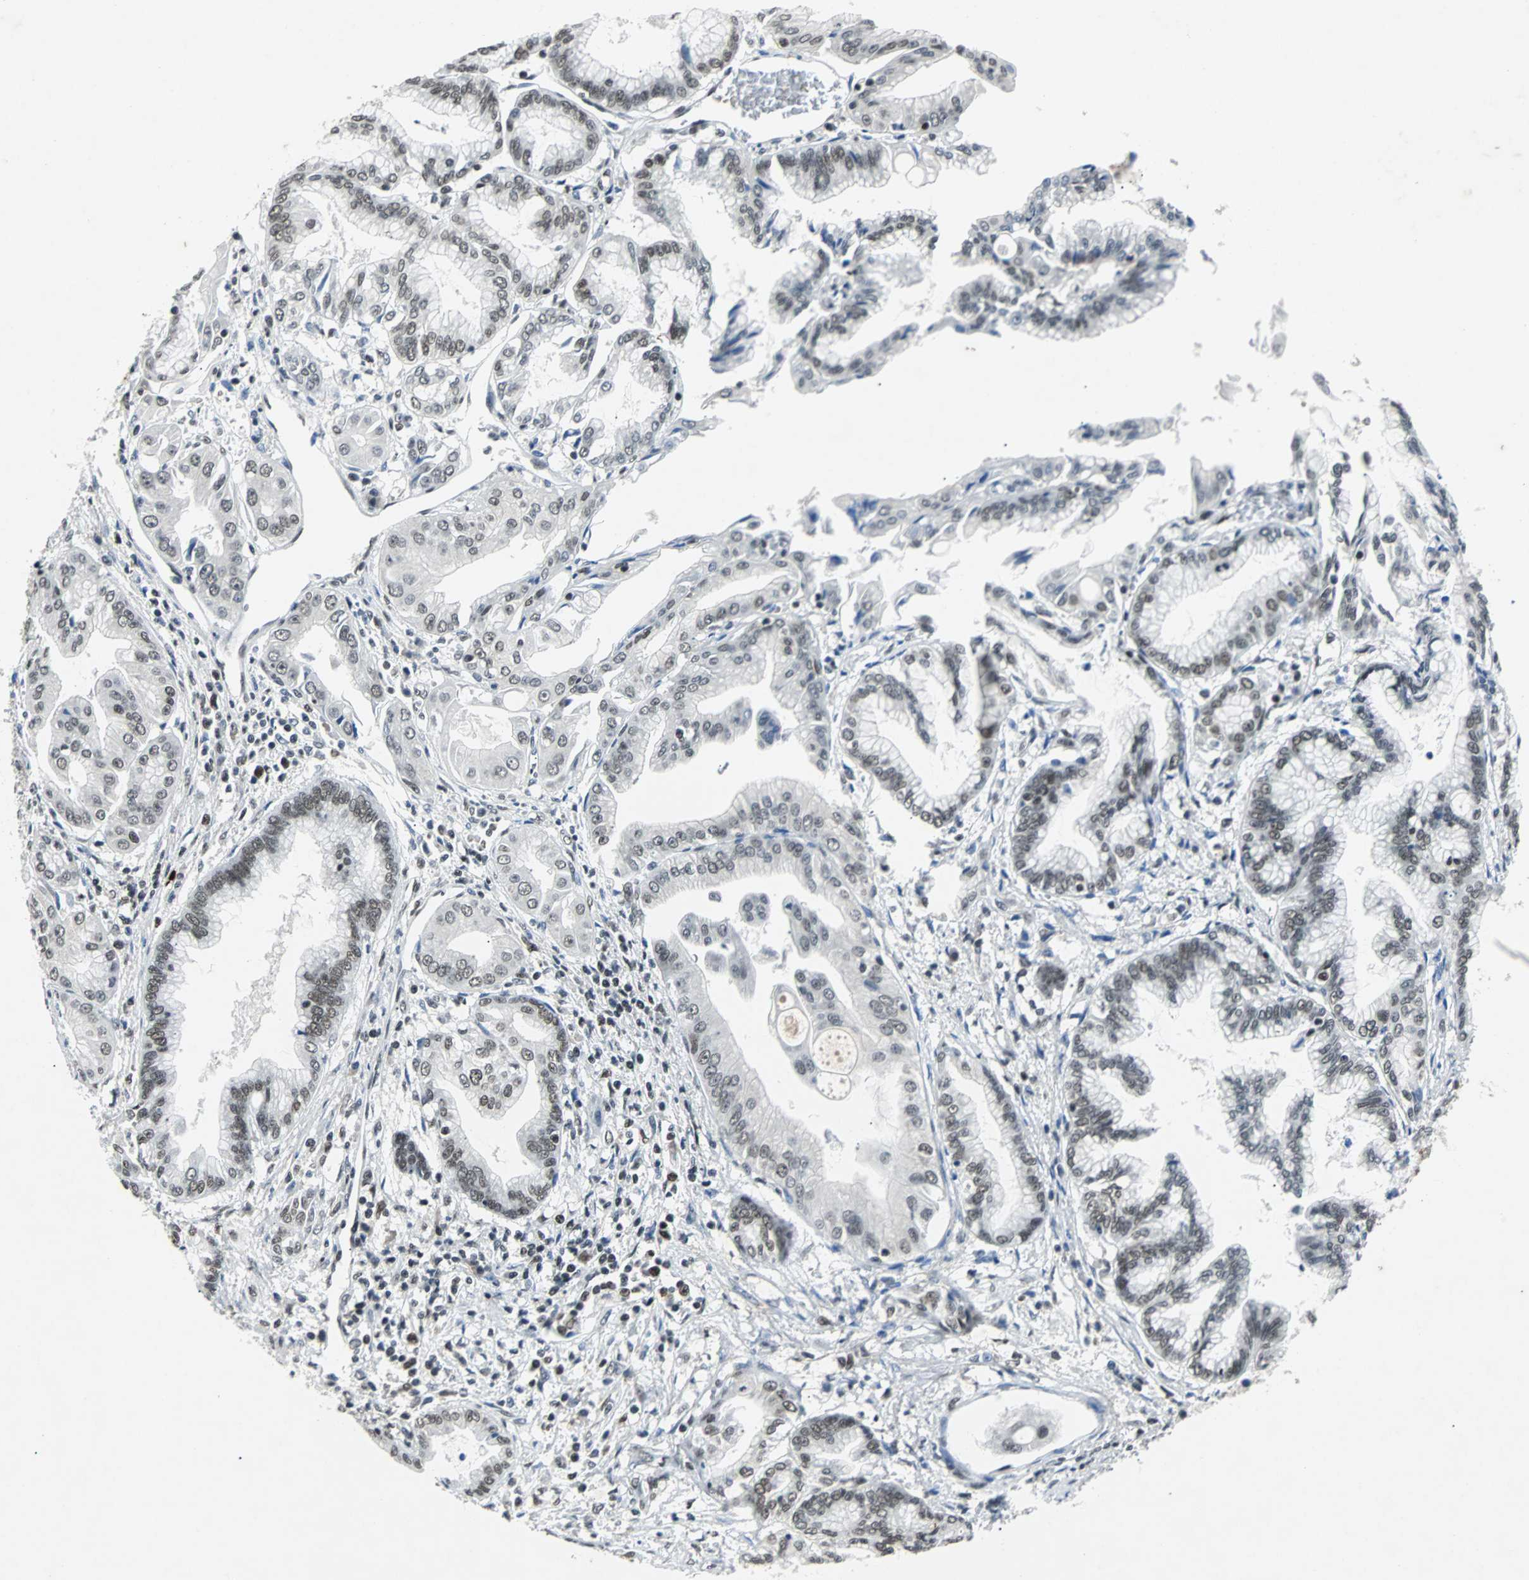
{"staining": {"intensity": "moderate", "quantity": ">75%", "location": "nuclear"}, "tissue": "pancreatic cancer", "cell_type": "Tumor cells", "image_type": "cancer", "snomed": [{"axis": "morphology", "description": "Adenocarcinoma, NOS"}, {"axis": "topography", "description": "Pancreas"}], "caption": "The histopathology image shows staining of pancreatic cancer (adenocarcinoma), revealing moderate nuclear protein staining (brown color) within tumor cells.", "gene": "GATAD2A", "patient": {"sex": "female", "age": 64}}